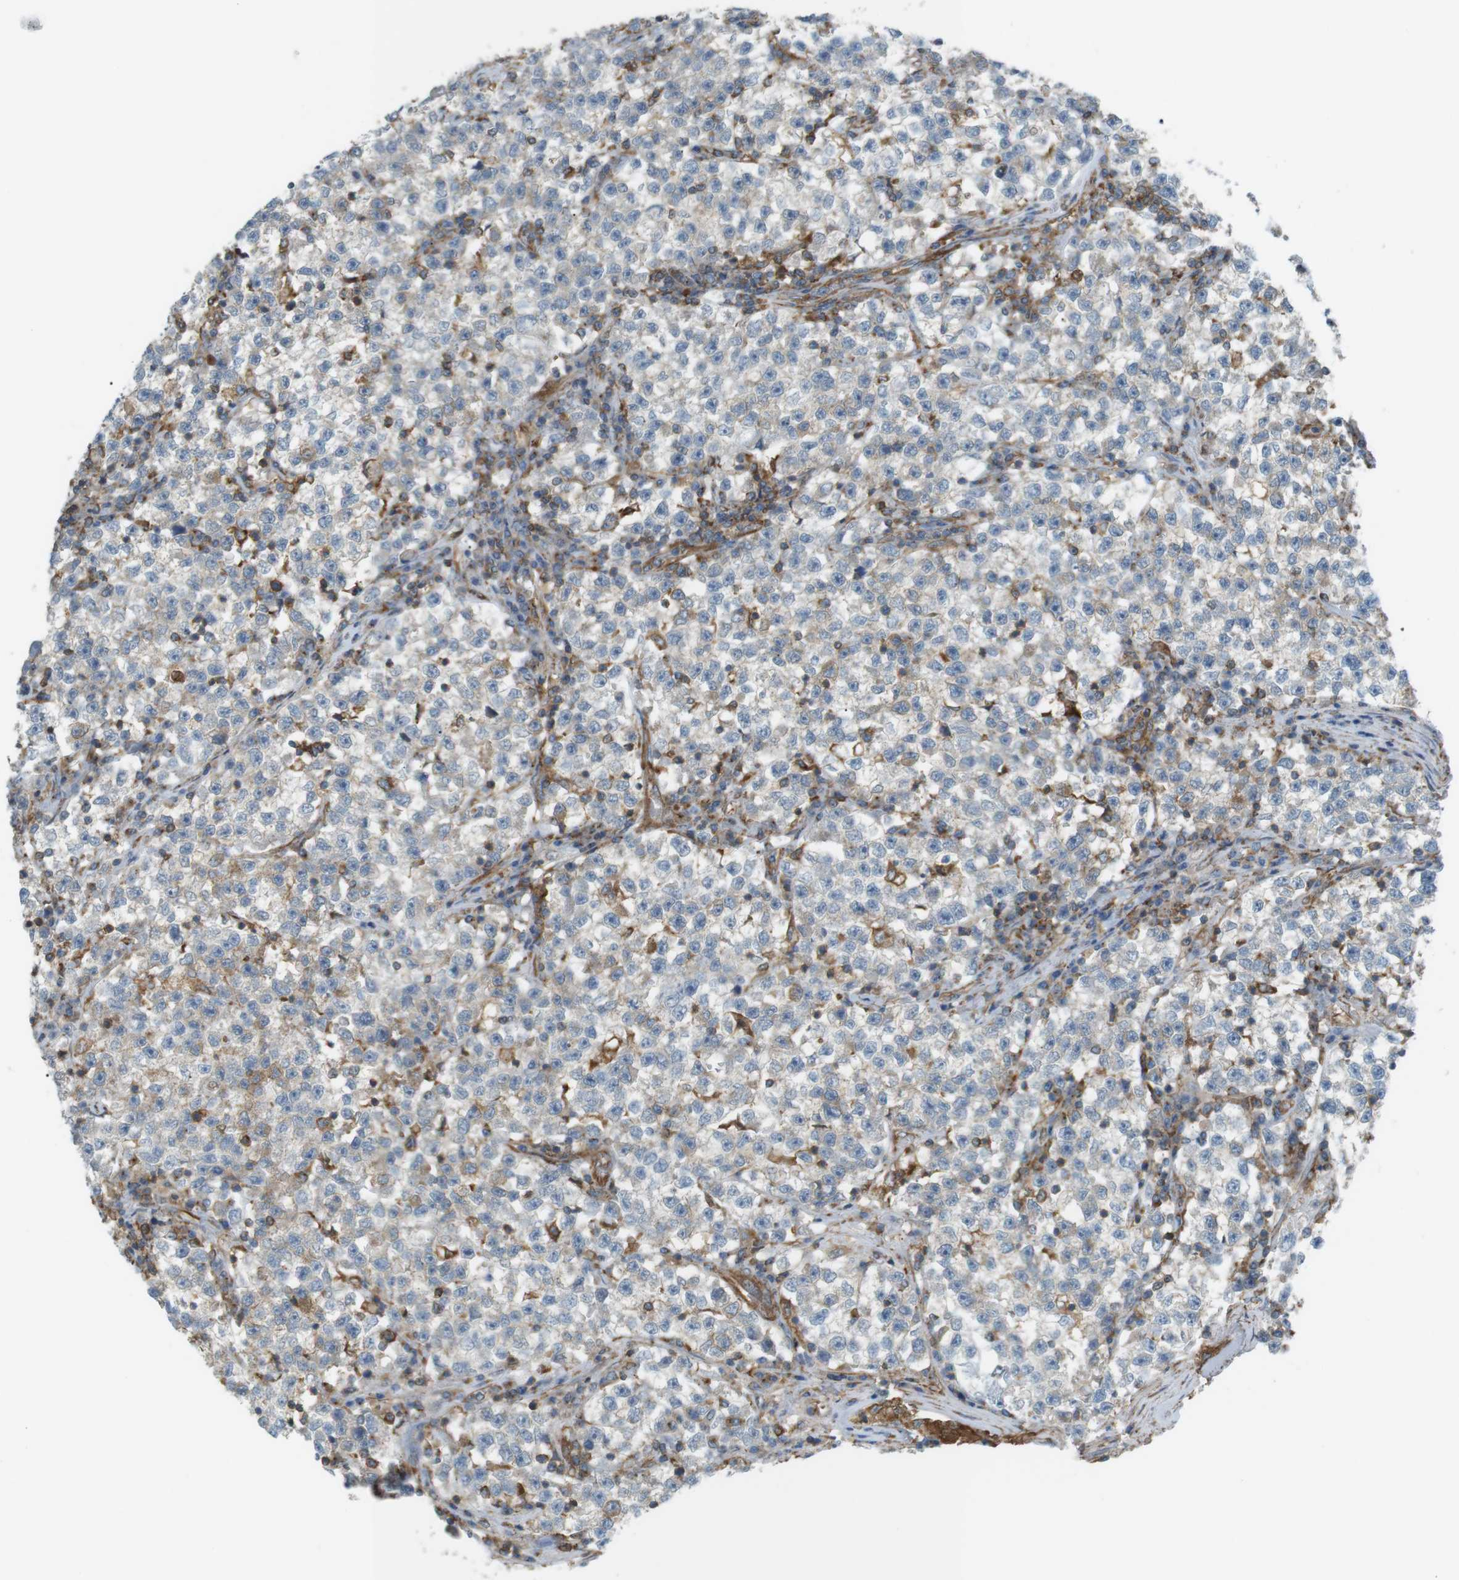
{"staining": {"intensity": "weak", "quantity": "<25%", "location": "cytoplasmic/membranous"}, "tissue": "testis cancer", "cell_type": "Tumor cells", "image_type": "cancer", "snomed": [{"axis": "morphology", "description": "Seminoma, NOS"}, {"axis": "topography", "description": "Testis"}], "caption": "Histopathology image shows no significant protein positivity in tumor cells of seminoma (testis).", "gene": "PEPD", "patient": {"sex": "male", "age": 22}}